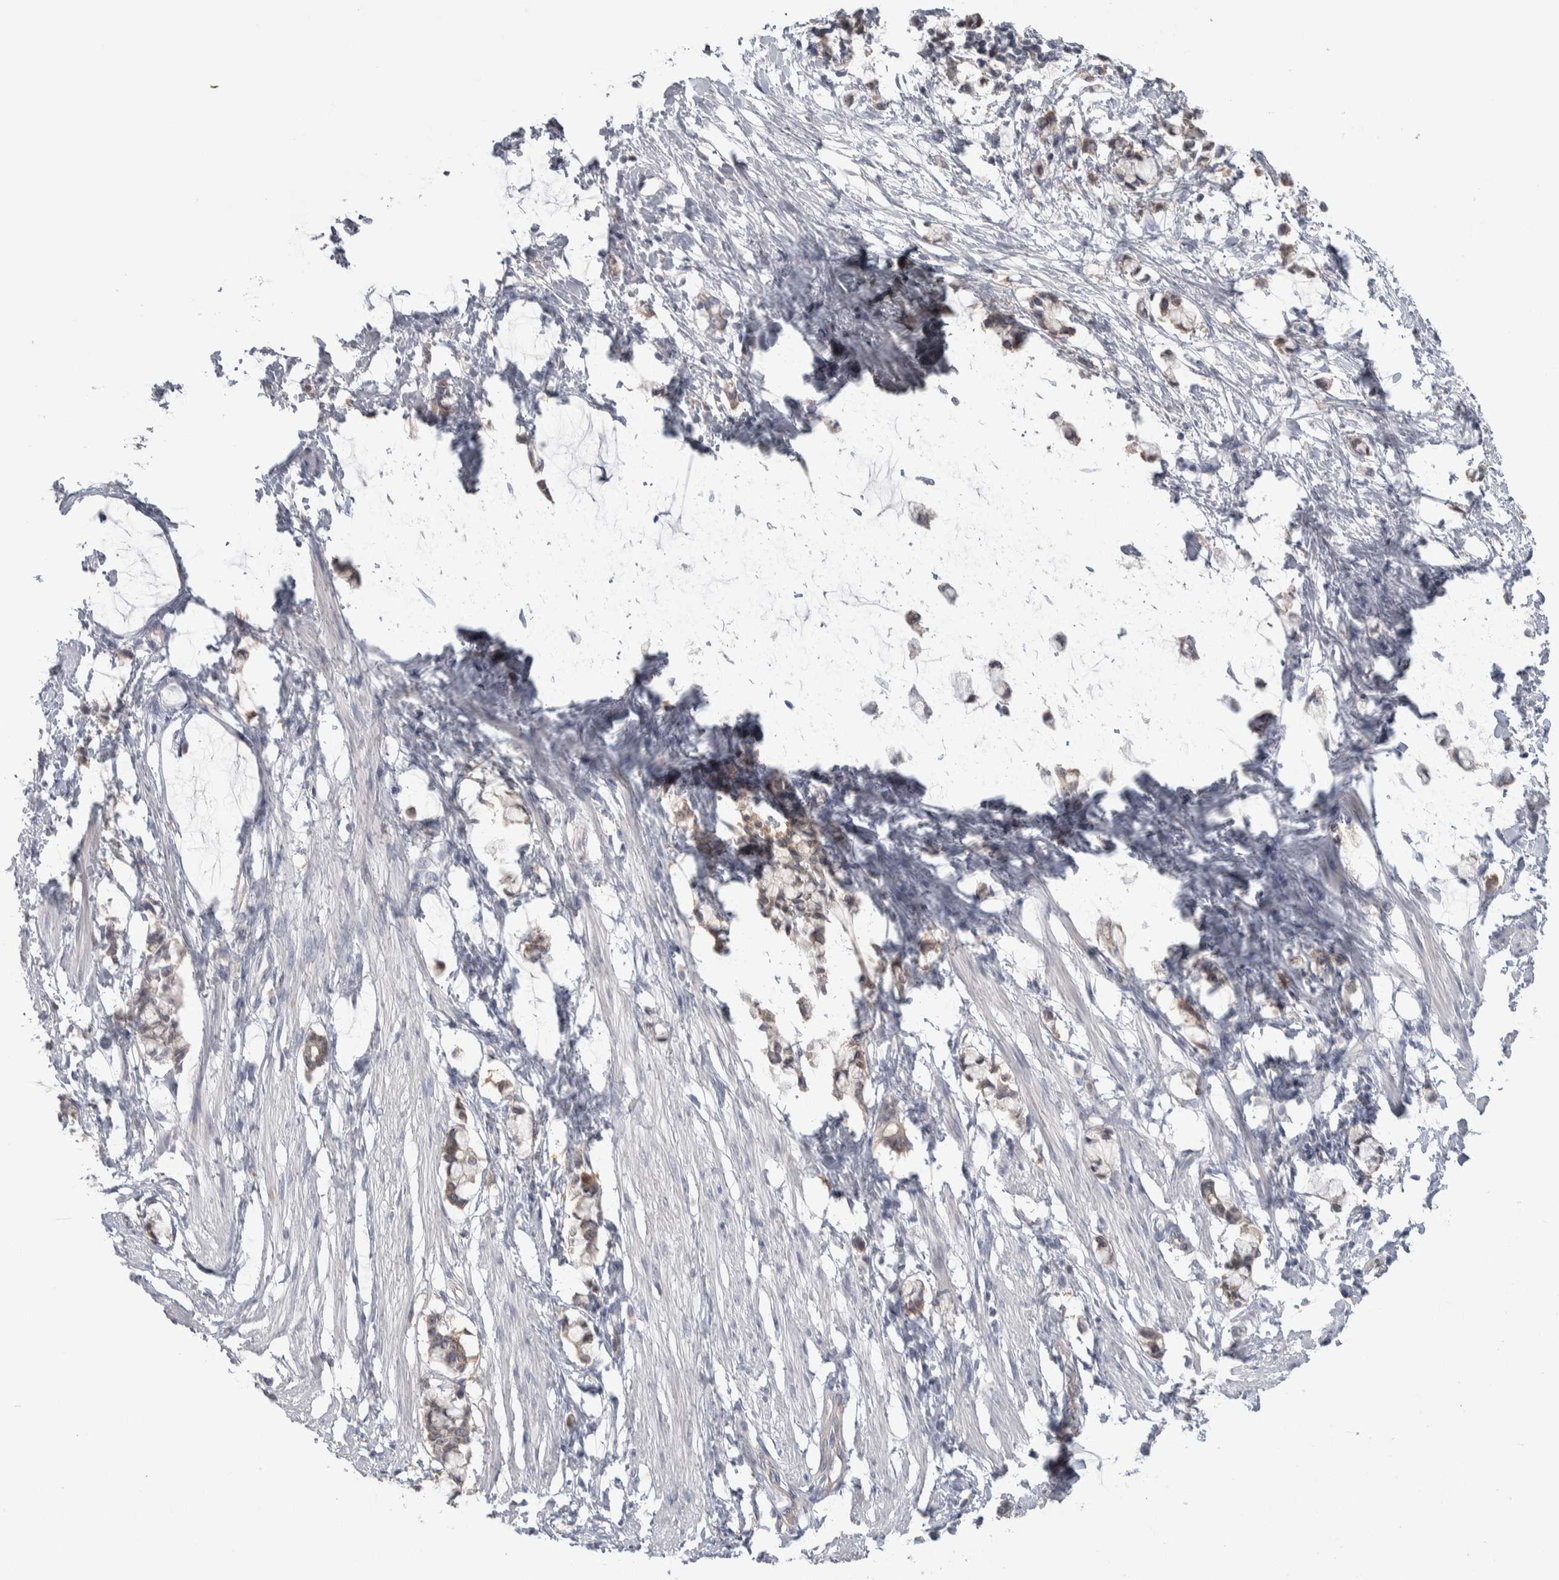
{"staining": {"intensity": "negative", "quantity": "none", "location": "none"}, "tissue": "smooth muscle", "cell_type": "Smooth muscle cells", "image_type": "normal", "snomed": [{"axis": "morphology", "description": "Normal tissue, NOS"}, {"axis": "morphology", "description": "Adenocarcinoma, NOS"}, {"axis": "topography", "description": "Smooth muscle"}, {"axis": "topography", "description": "Colon"}], "caption": "This is an immunohistochemistry (IHC) histopathology image of unremarkable smooth muscle. There is no expression in smooth muscle cells.", "gene": "HTATIP2", "patient": {"sex": "male", "age": 14}}